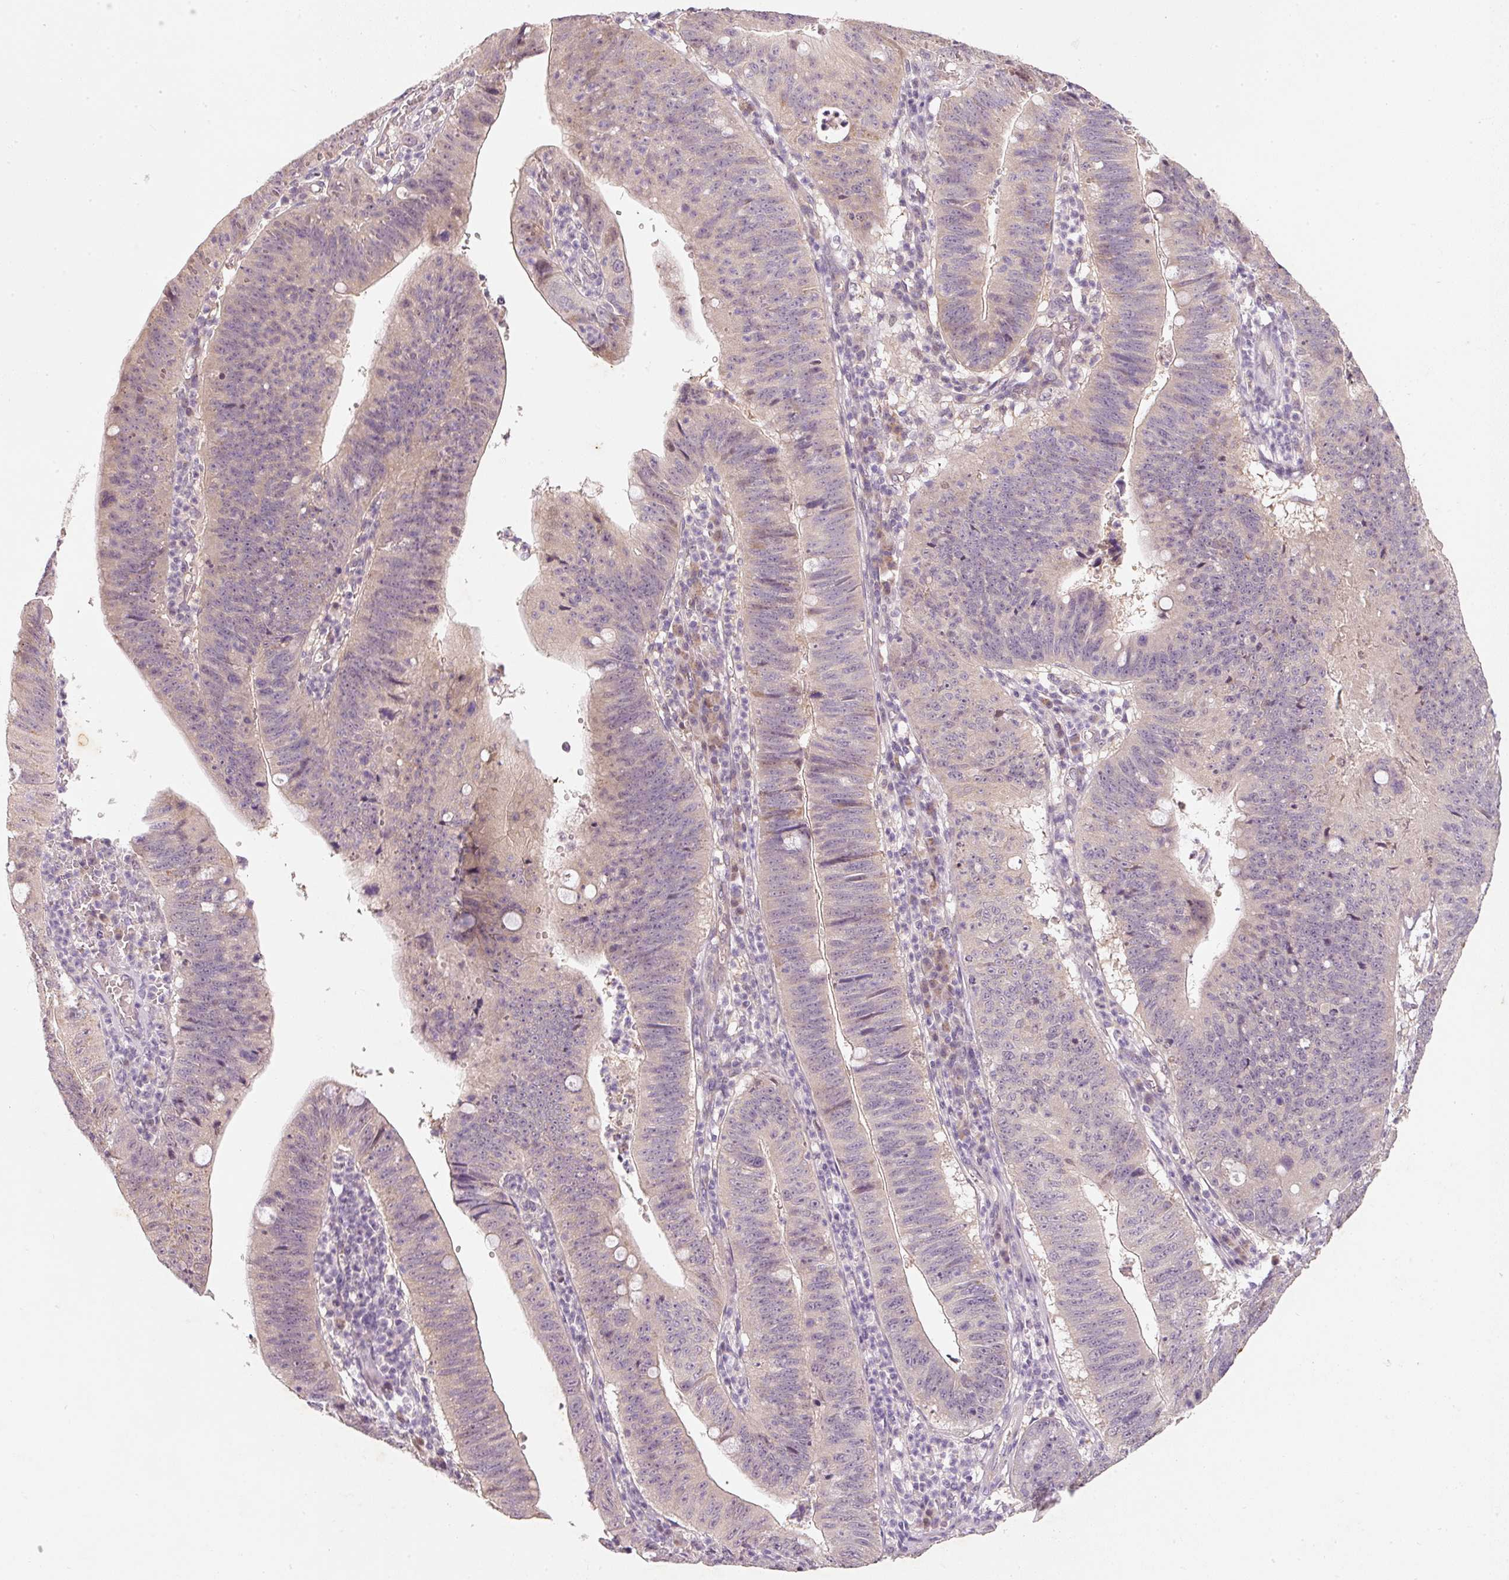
{"staining": {"intensity": "negative", "quantity": "none", "location": "none"}, "tissue": "stomach cancer", "cell_type": "Tumor cells", "image_type": "cancer", "snomed": [{"axis": "morphology", "description": "Adenocarcinoma, NOS"}, {"axis": "topography", "description": "Stomach"}], "caption": "This is an IHC micrograph of stomach cancer (adenocarcinoma). There is no staining in tumor cells.", "gene": "RGL2", "patient": {"sex": "male", "age": 59}}